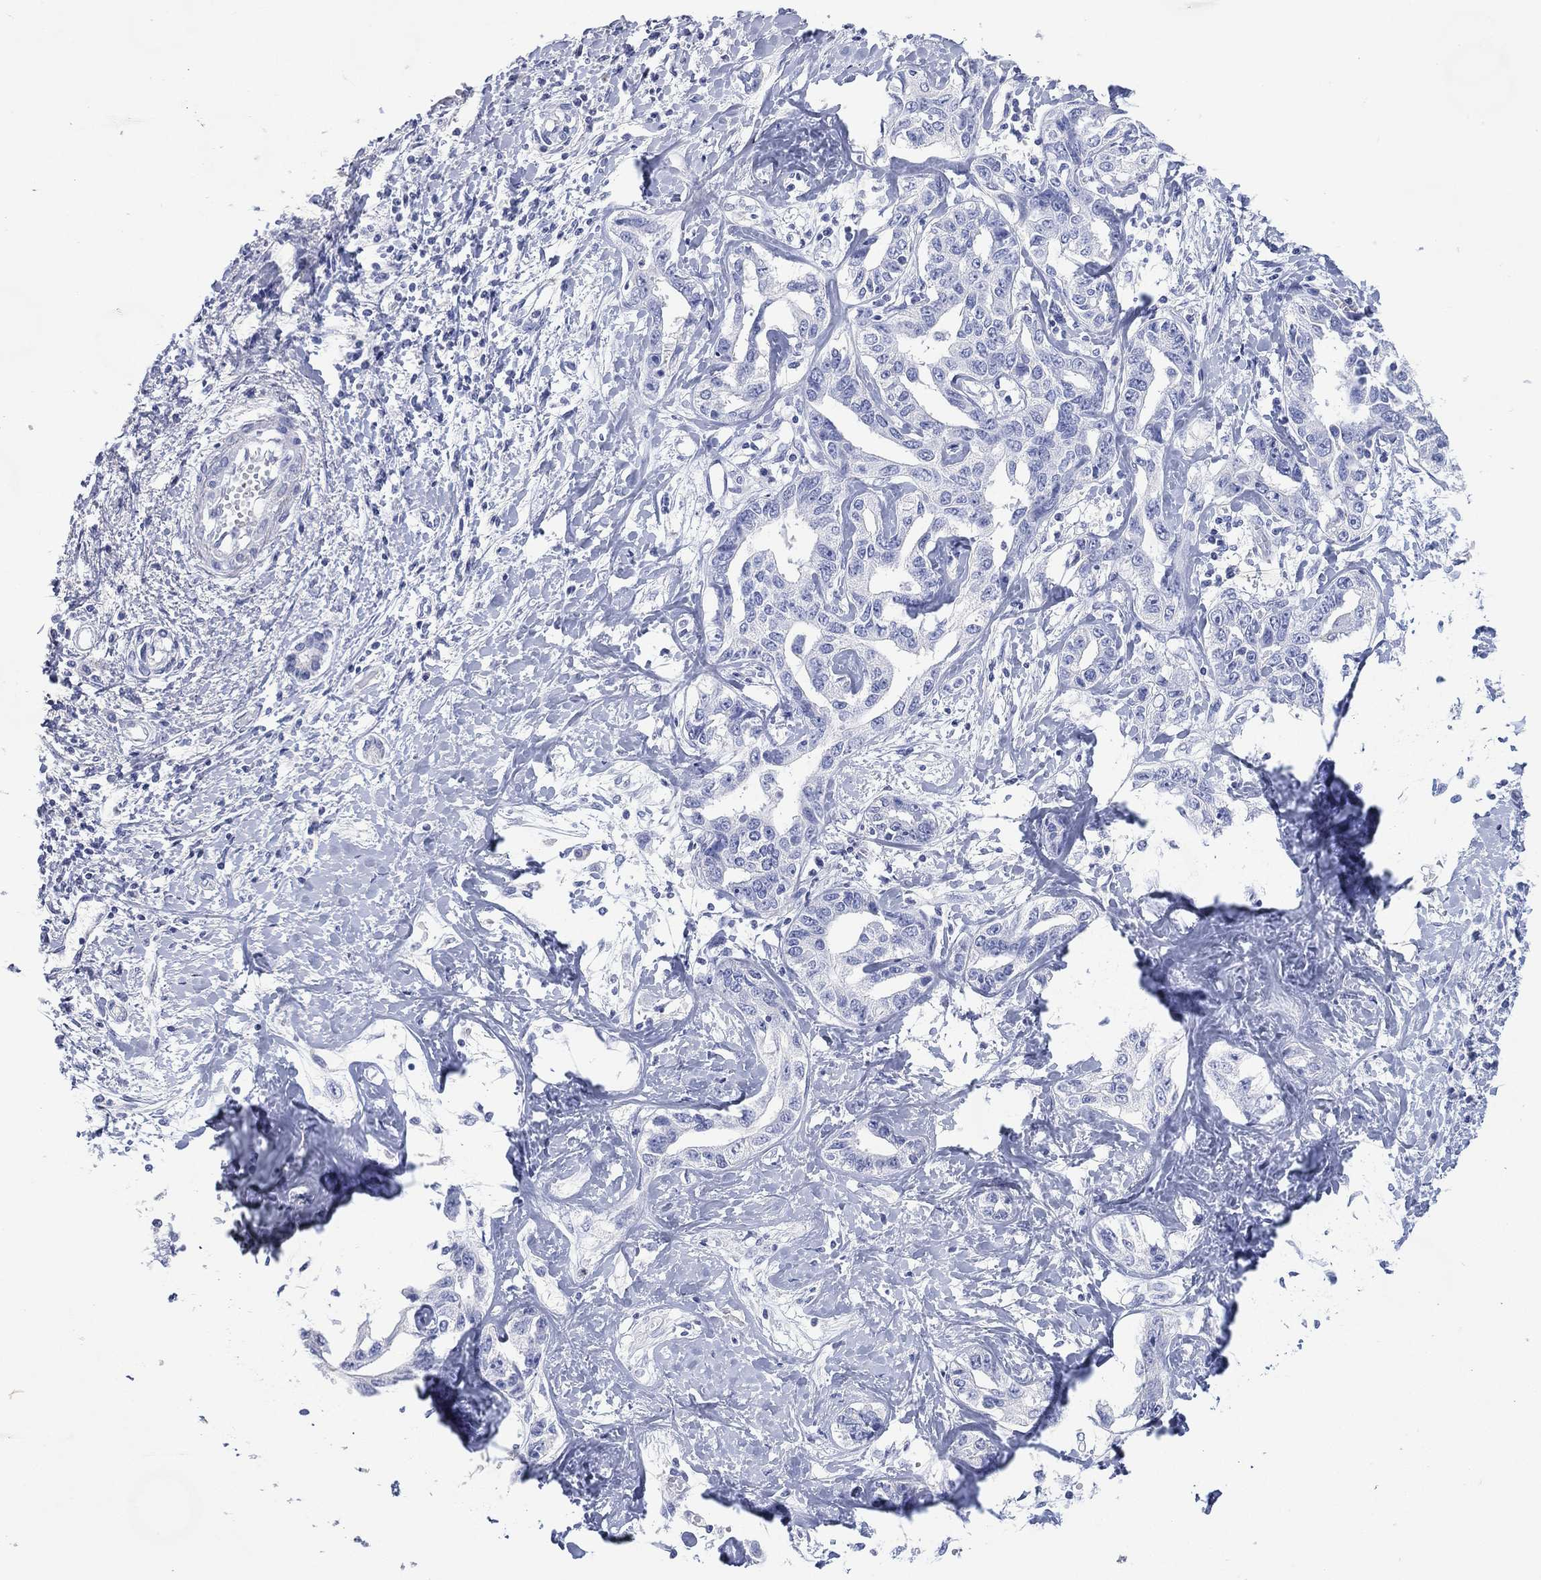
{"staining": {"intensity": "negative", "quantity": "none", "location": "none"}, "tissue": "liver cancer", "cell_type": "Tumor cells", "image_type": "cancer", "snomed": [{"axis": "morphology", "description": "Cholangiocarcinoma"}, {"axis": "topography", "description": "Liver"}], "caption": "This histopathology image is of cholangiocarcinoma (liver) stained with immunohistochemistry to label a protein in brown with the nuclei are counter-stained blue. There is no expression in tumor cells.", "gene": "FMO1", "patient": {"sex": "male", "age": 59}}